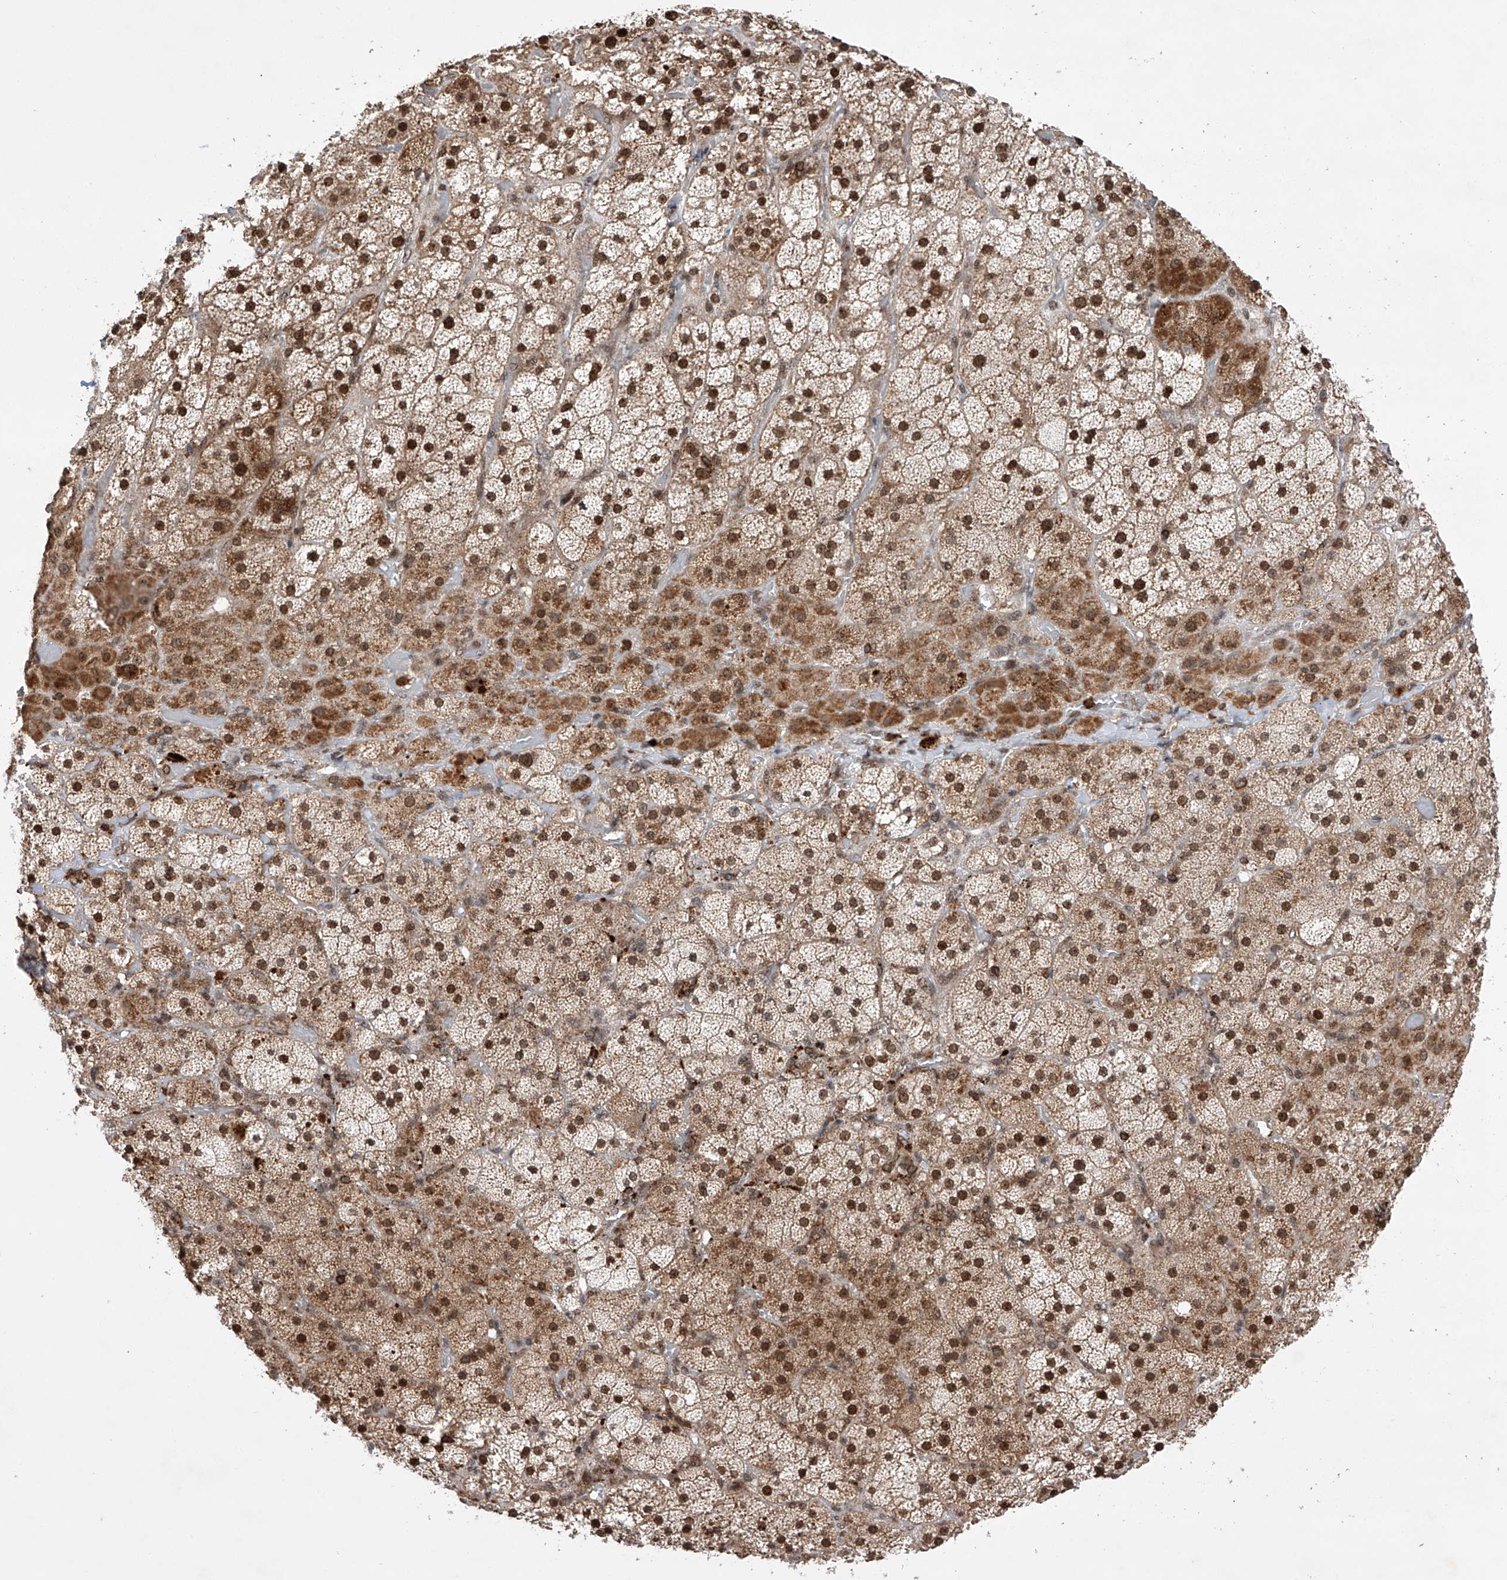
{"staining": {"intensity": "strong", "quantity": ">75%", "location": "cytoplasmic/membranous,nuclear"}, "tissue": "adrenal gland", "cell_type": "Glandular cells", "image_type": "normal", "snomed": [{"axis": "morphology", "description": "Normal tissue, NOS"}, {"axis": "topography", "description": "Adrenal gland"}], "caption": "Protein analysis of benign adrenal gland exhibits strong cytoplasmic/membranous,nuclear positivity in approximately >75% of glandular cells. (DAB (3,3'-diaminobenzidine) IHC, brown staining for protein, blue staining for nuclei).", "gene": "ZNF280D", "patient": {"sex": "male", "age": 57}}